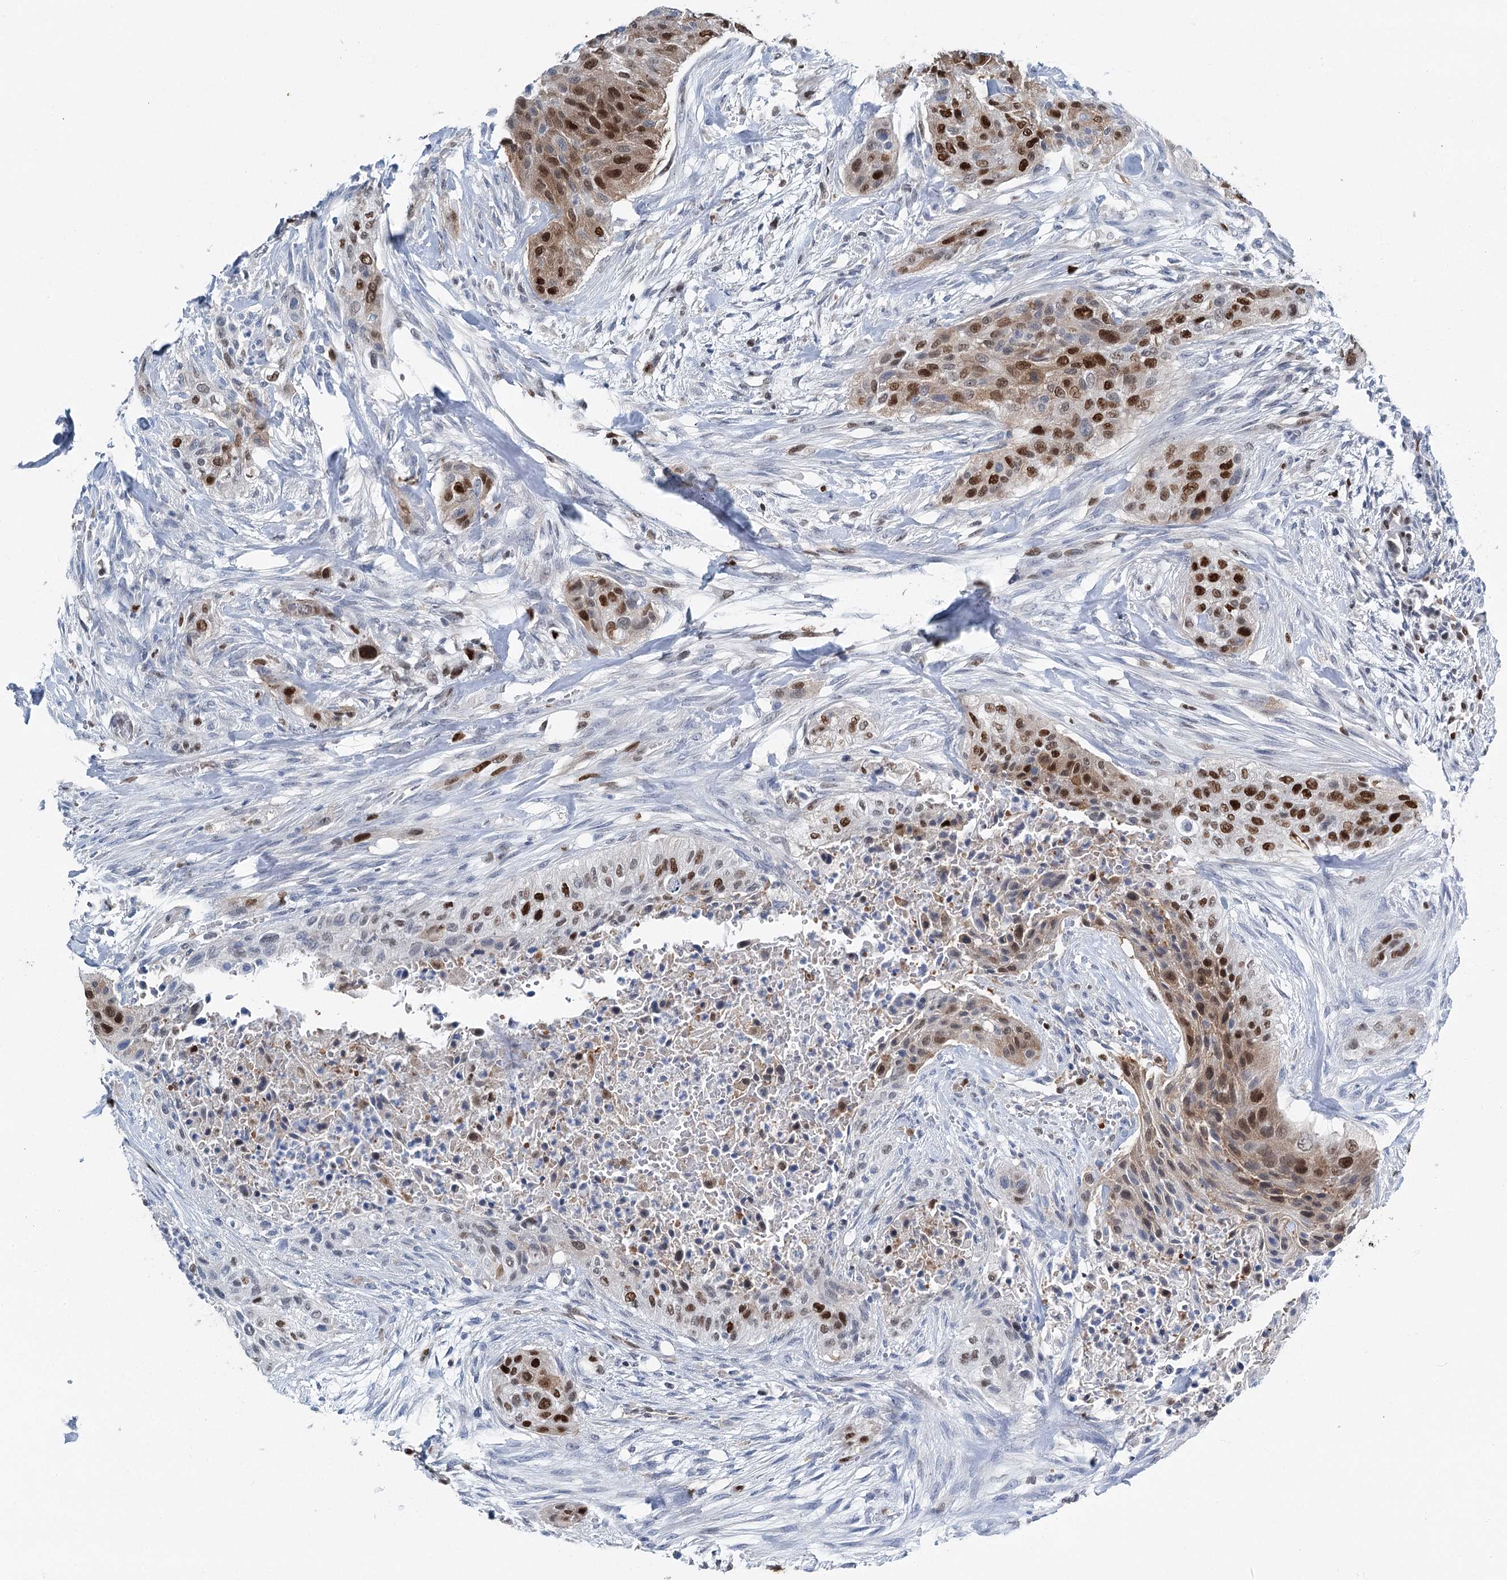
{"staining": {"intensity": "strong", "quantity": "25%-75%", "location": "nuclear"}, "tissue": "urothelial cancer", "cell_type": "Tumor cells", "image_type": "cancer", "snomed": [{"axis": "morphology", "description": "Urothelial carcinoma, High grade"}, {"axis": "topography", "description": "Urinary bladder"}], "caption": "A brown stain labels strong nuclear expression of a protein in human urothelial cancer tumor cells. (IHC, brightfield microscopy, high magnification).", "gene": "HAT1", "patient": {"sex": "male", "age": 35}}